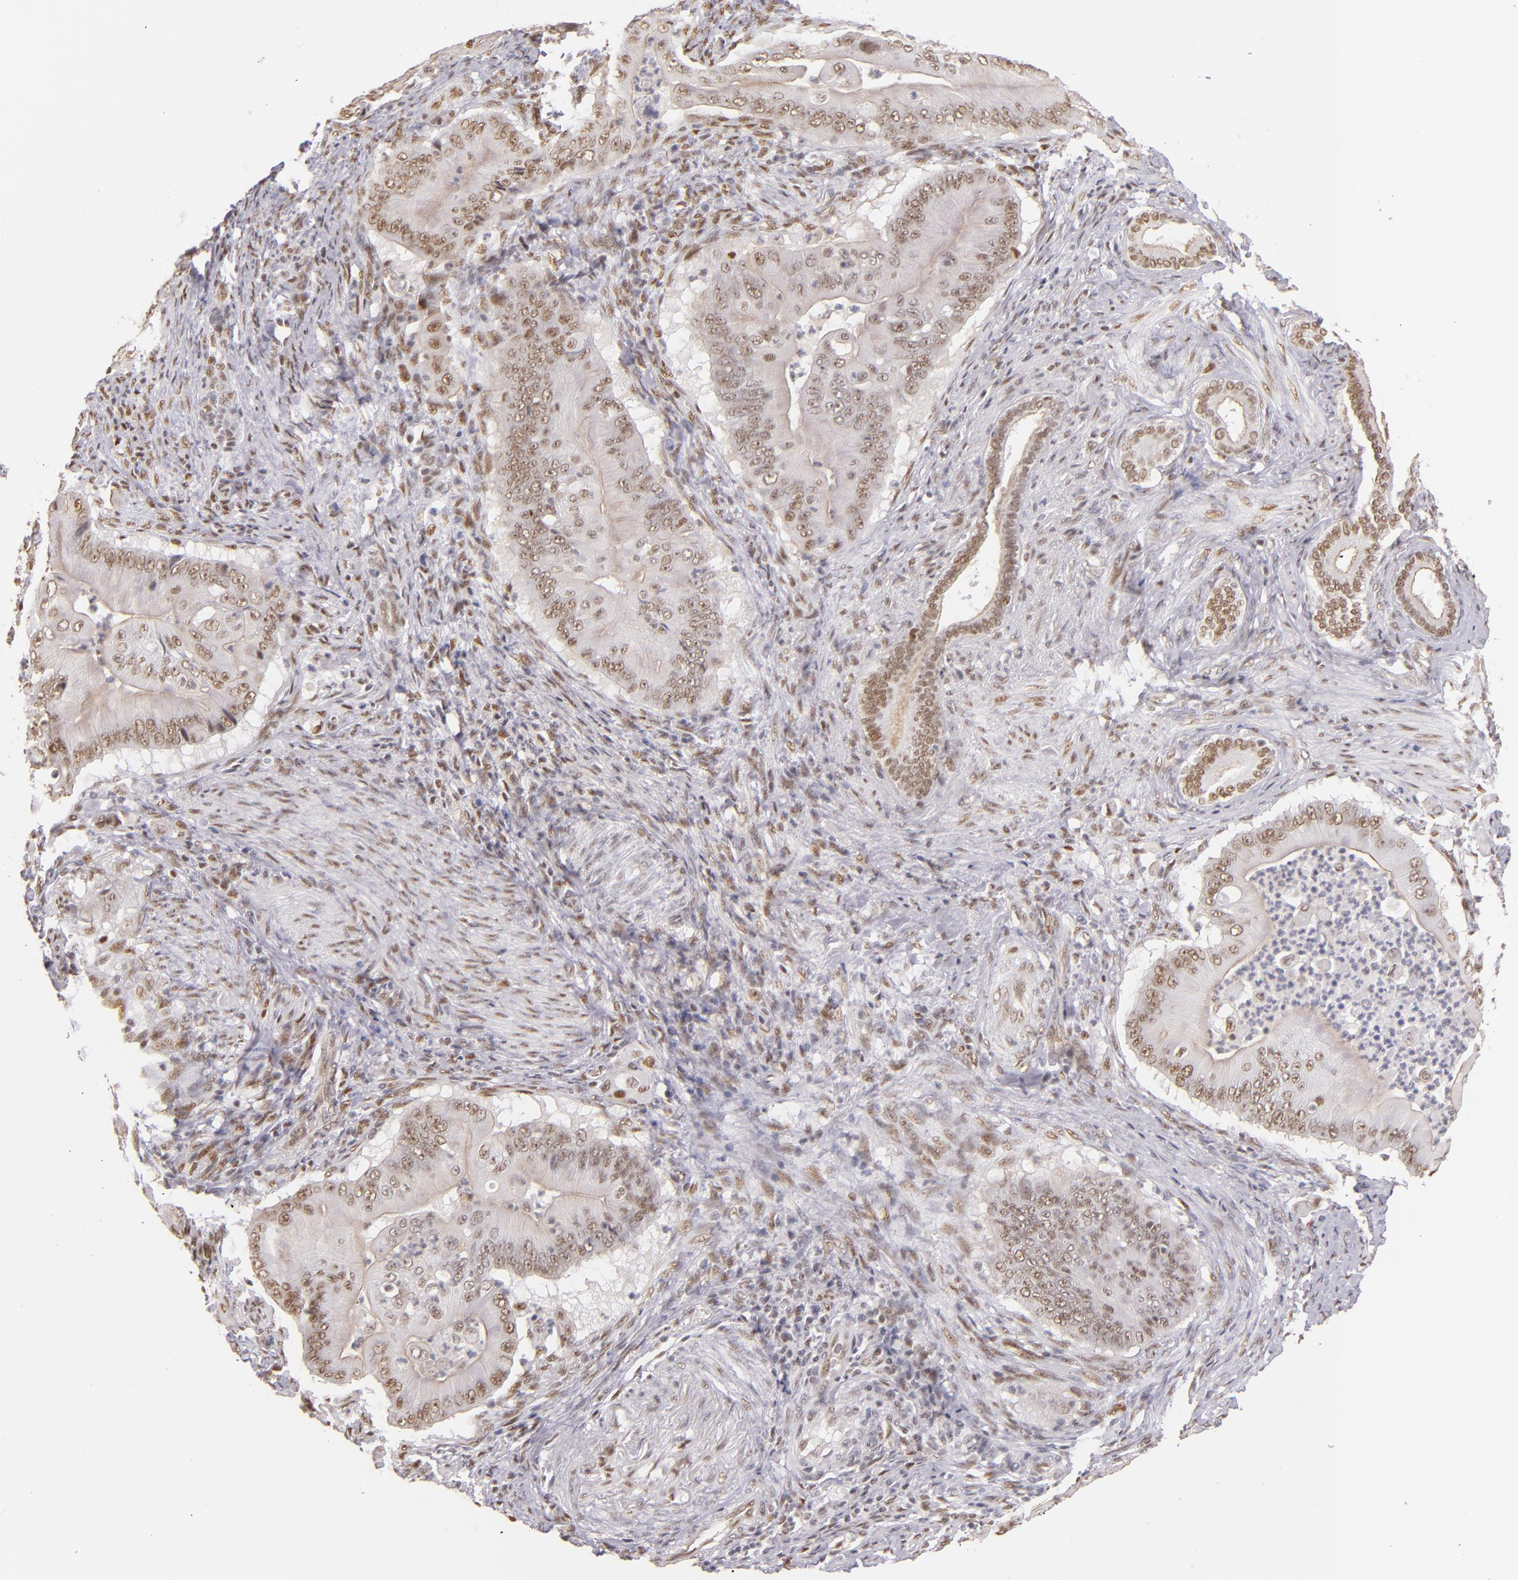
{"staining": {"intensity": "weak", "quantity": ">75%", "location": "nuclear"}, "tissue": "pancreatic cancer", "cell_type": "Tumor cells", "image_type": "cancer", "snomed": [{"axis": "morphology", "description": "Adenocarcinoma, NOS"}, {"axis": "topography", "description": "Pancreas"}], "caption": "Protein expression by IHC displays weak nuclear expression in approximately >75% of tumor cells in pancreatic cancer (adenocarcinoma). The protein of interest is stained brown, and the nuclei are stained in blue (DAB (3,3'-diaminobenzidine) IHC with brightfield microscopy, high magnification).", "gene": "NCOR2", "patient": {"sex": "male", "age": 62}}